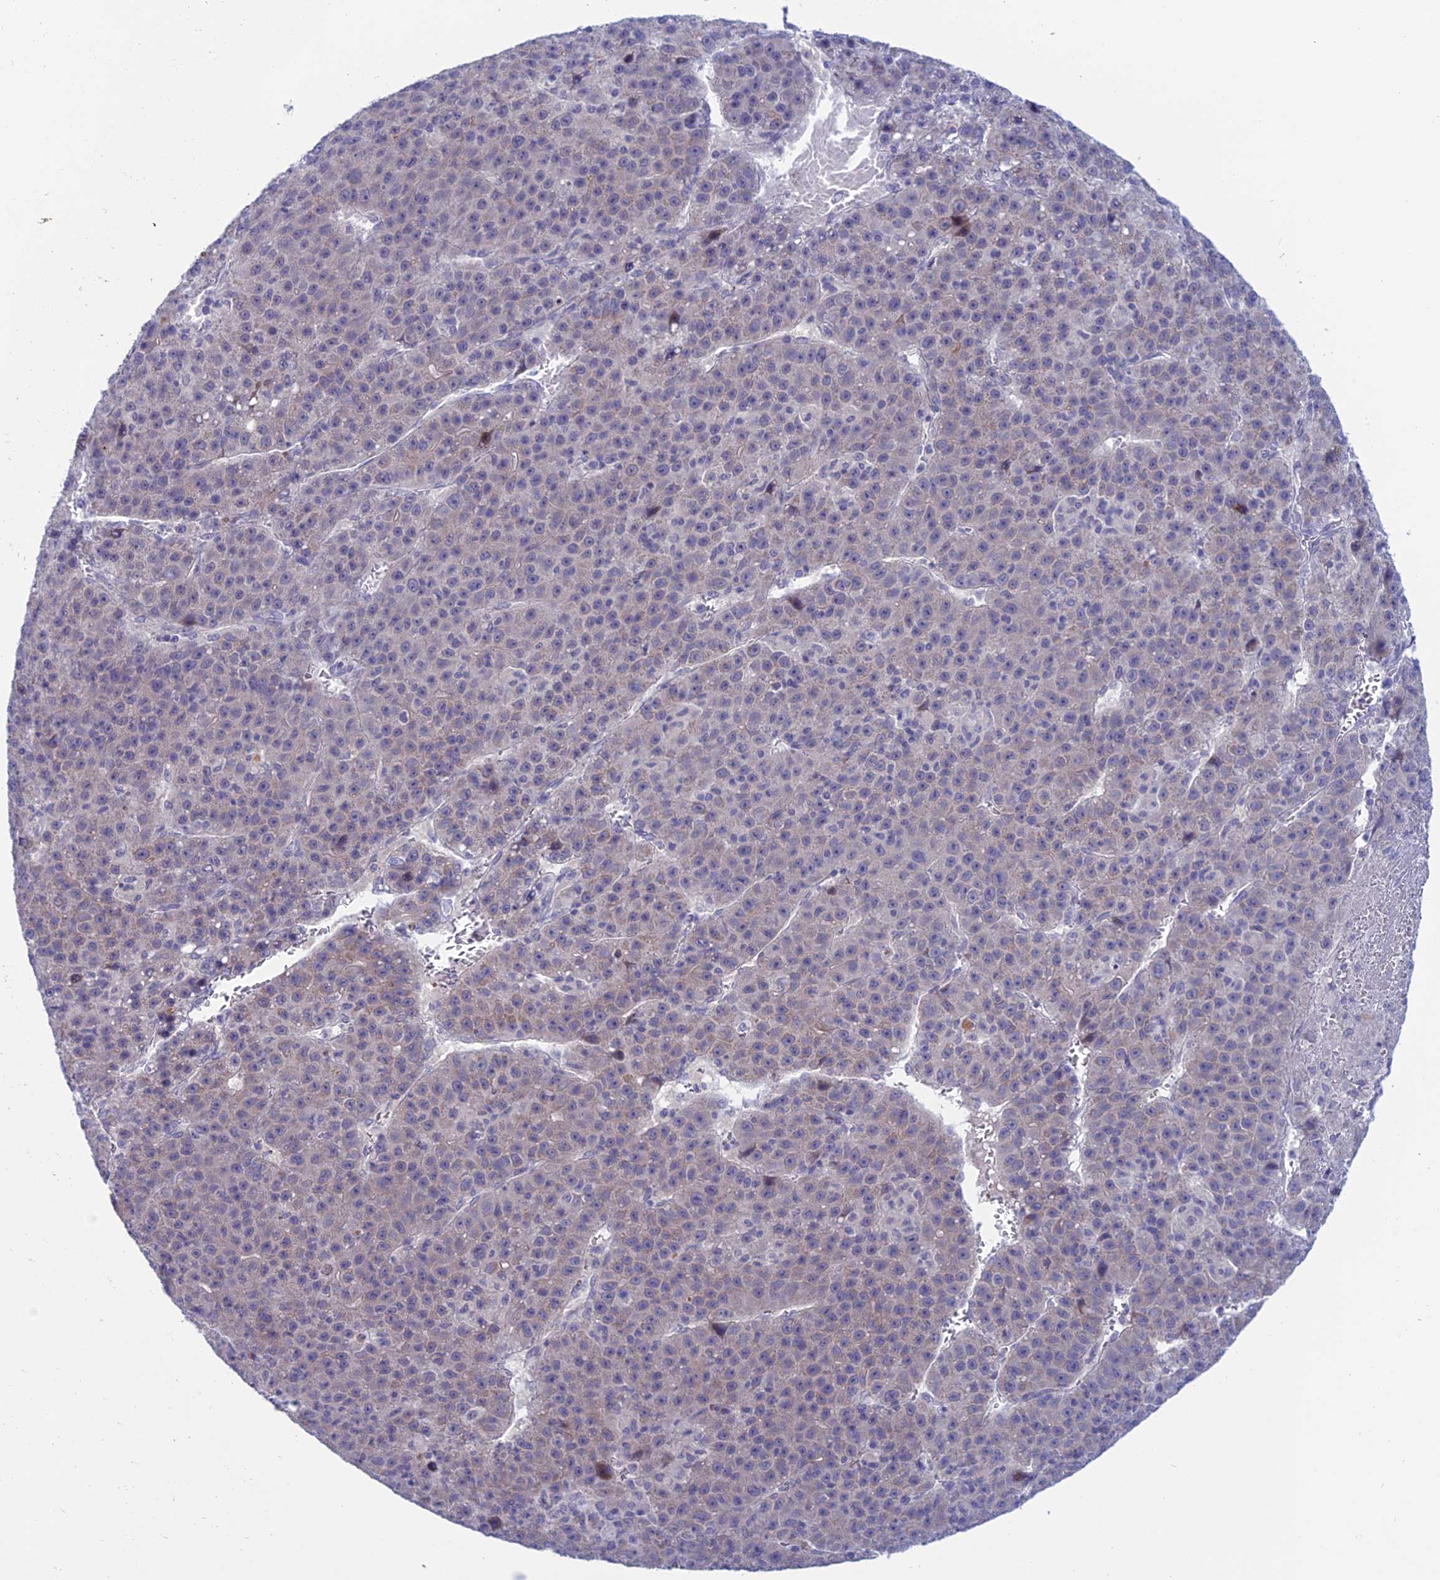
{"staining": {"intensity": "weak", "quantity": "<25%", "location": "cytoplasmic/membranous"}, "tissue": "liver cancer", "cell_type": "Tumor cells", "image_type": "cancer", "snomed": [{"axis": "morphology", "description": "Carcinoma, Hepatocellular, NOS"}, {"axis": "topography", "description": "Liver"}], "caption": "Immunohistochemistry photomicrograph of human liver cancer (hepatocellular carcinoma) stained for a protein (brown), which demonstrates no positivity in tumor cells.", "gene": "XPO7", "patient": {"sex": "female", "age": 53}}